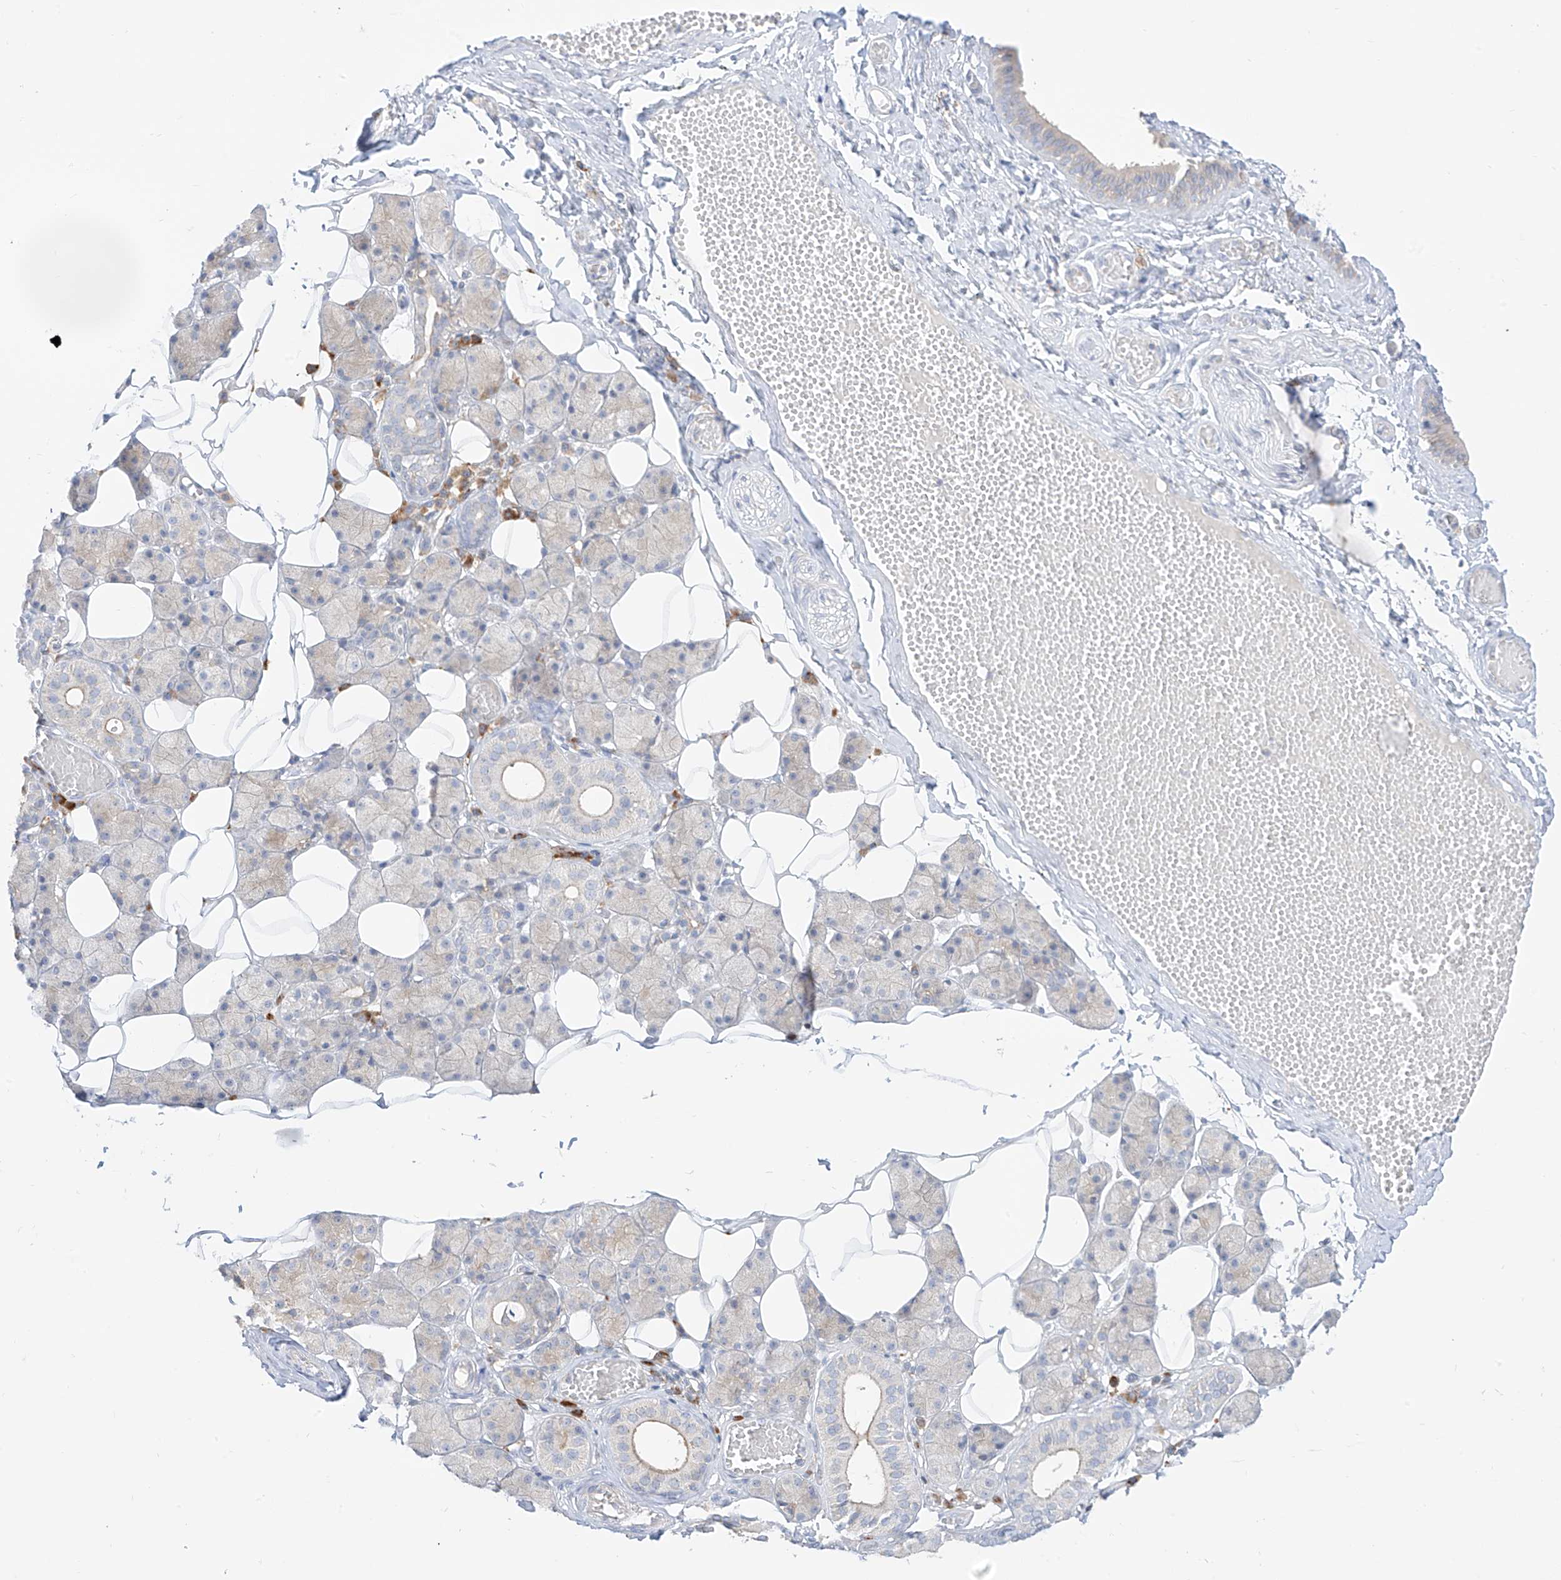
{"staining": {"intensity": "weak", "quantity": "<25%", "location": "cytoplasmic/membranous"}, "tissue": "salivary gland", "cell_type": "Glandular cells", "image_type": "normal", "snomed": [{"axis": "morphology", "description": "Normal tissue, NOS"}, {"axis": "topography", "description": "Salivary gland"}], "caption": "Immunohistochemistry image of normal salivary gland stained for a protein (brown), which exhibits no positivity in glandular cells.", "gene": "SYTL3", "patient": {"sex": "female", "age": 33}}